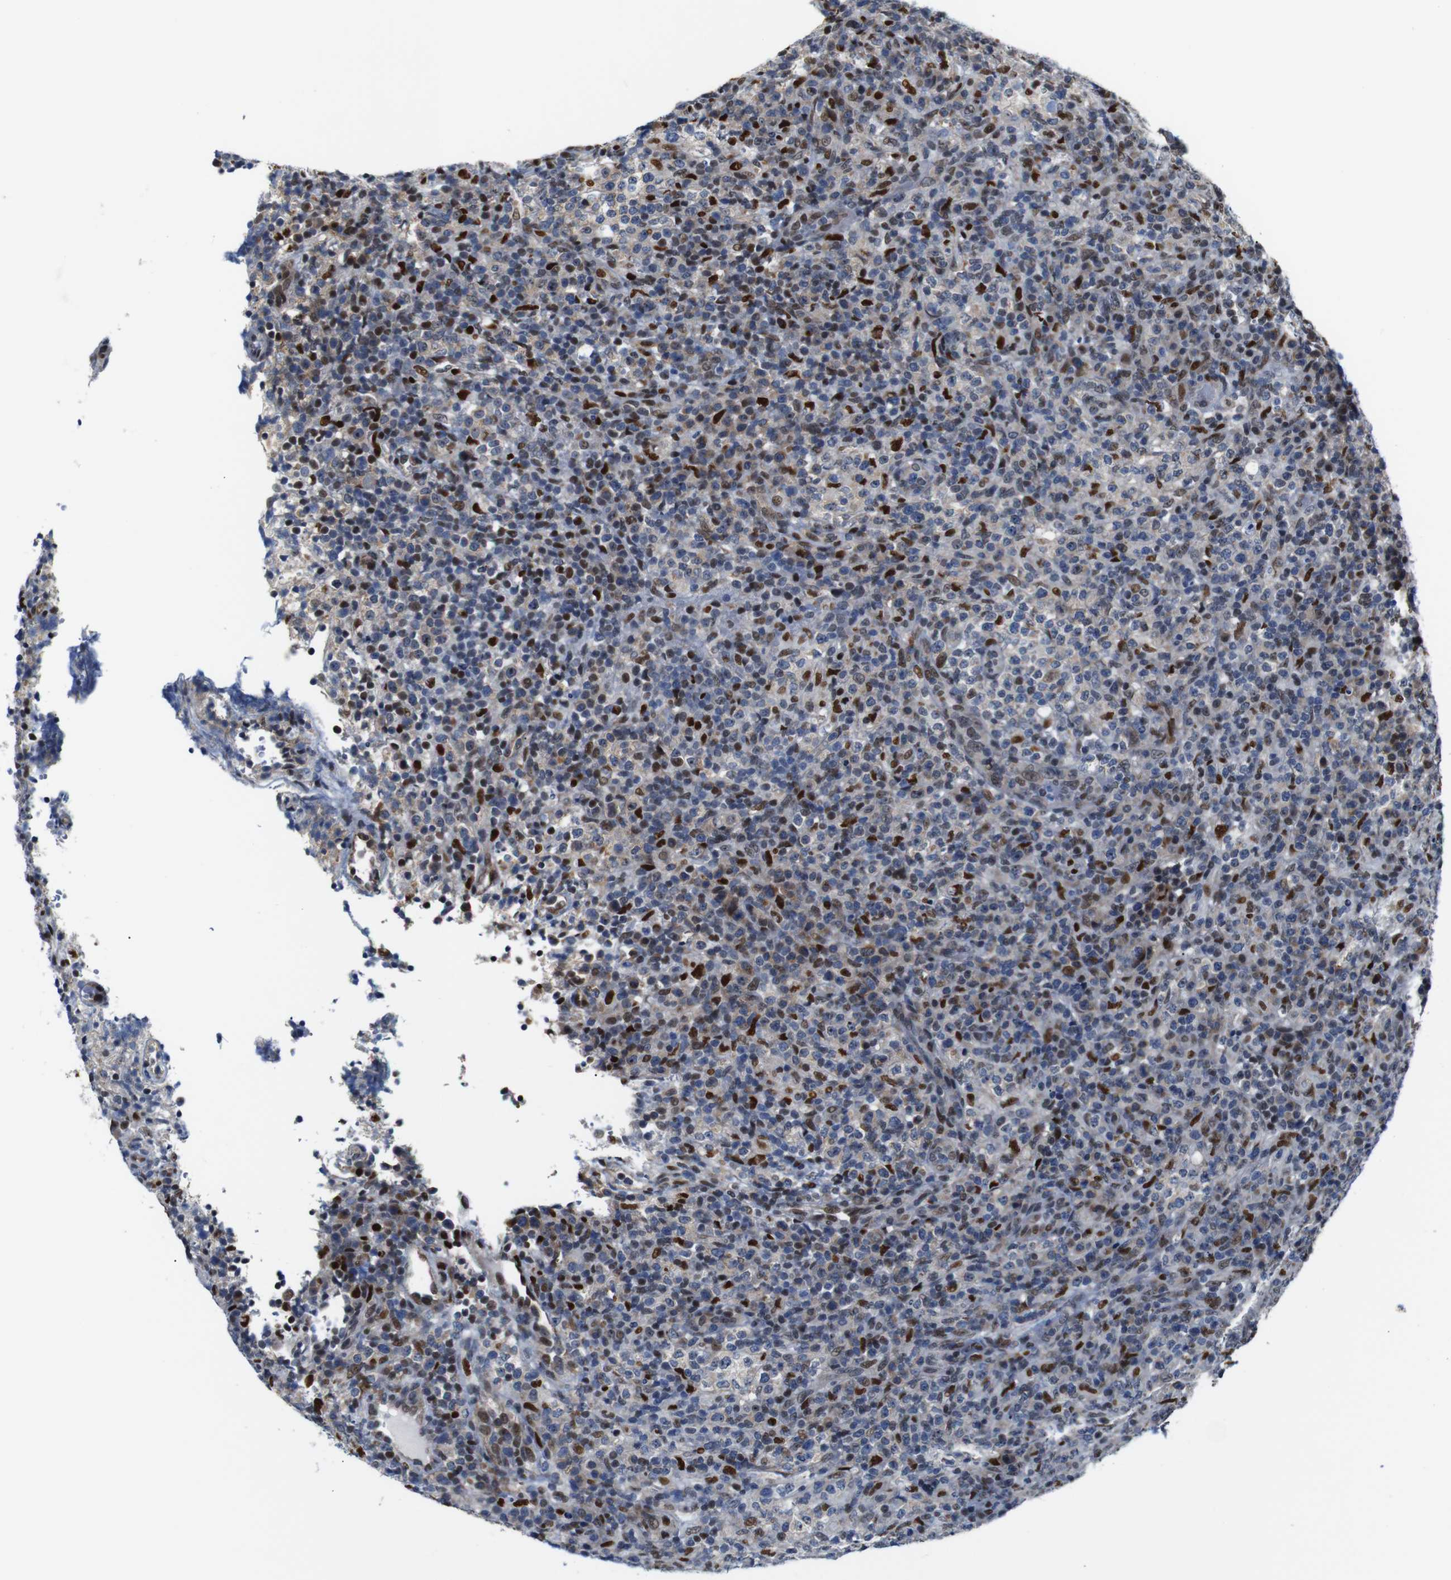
{"staining": {"intensity": "strong", "quantity": "25%-75%", "location": "cytoplasmic/membranous,nuclear"}, "tissue": "lymphoma", "cell_type": "Tumor cells", "image_type": "cancer", "snomed": [{"axis": "morphology", "description": "Malignant lymphoma, non-Hodgkin's type, High grade"}, {"axis": "topography", "description": "Lymph node"}], "caption": "A high-resolution micrograph shows immunohistochemistry staining of lymphoma, which shows strong cytoplasmic/membranous and nuclear expression in approximately 25%-75% of tumor cells.", "gene": "GATA6", "patient": {"sex": "female", "age": 76}}